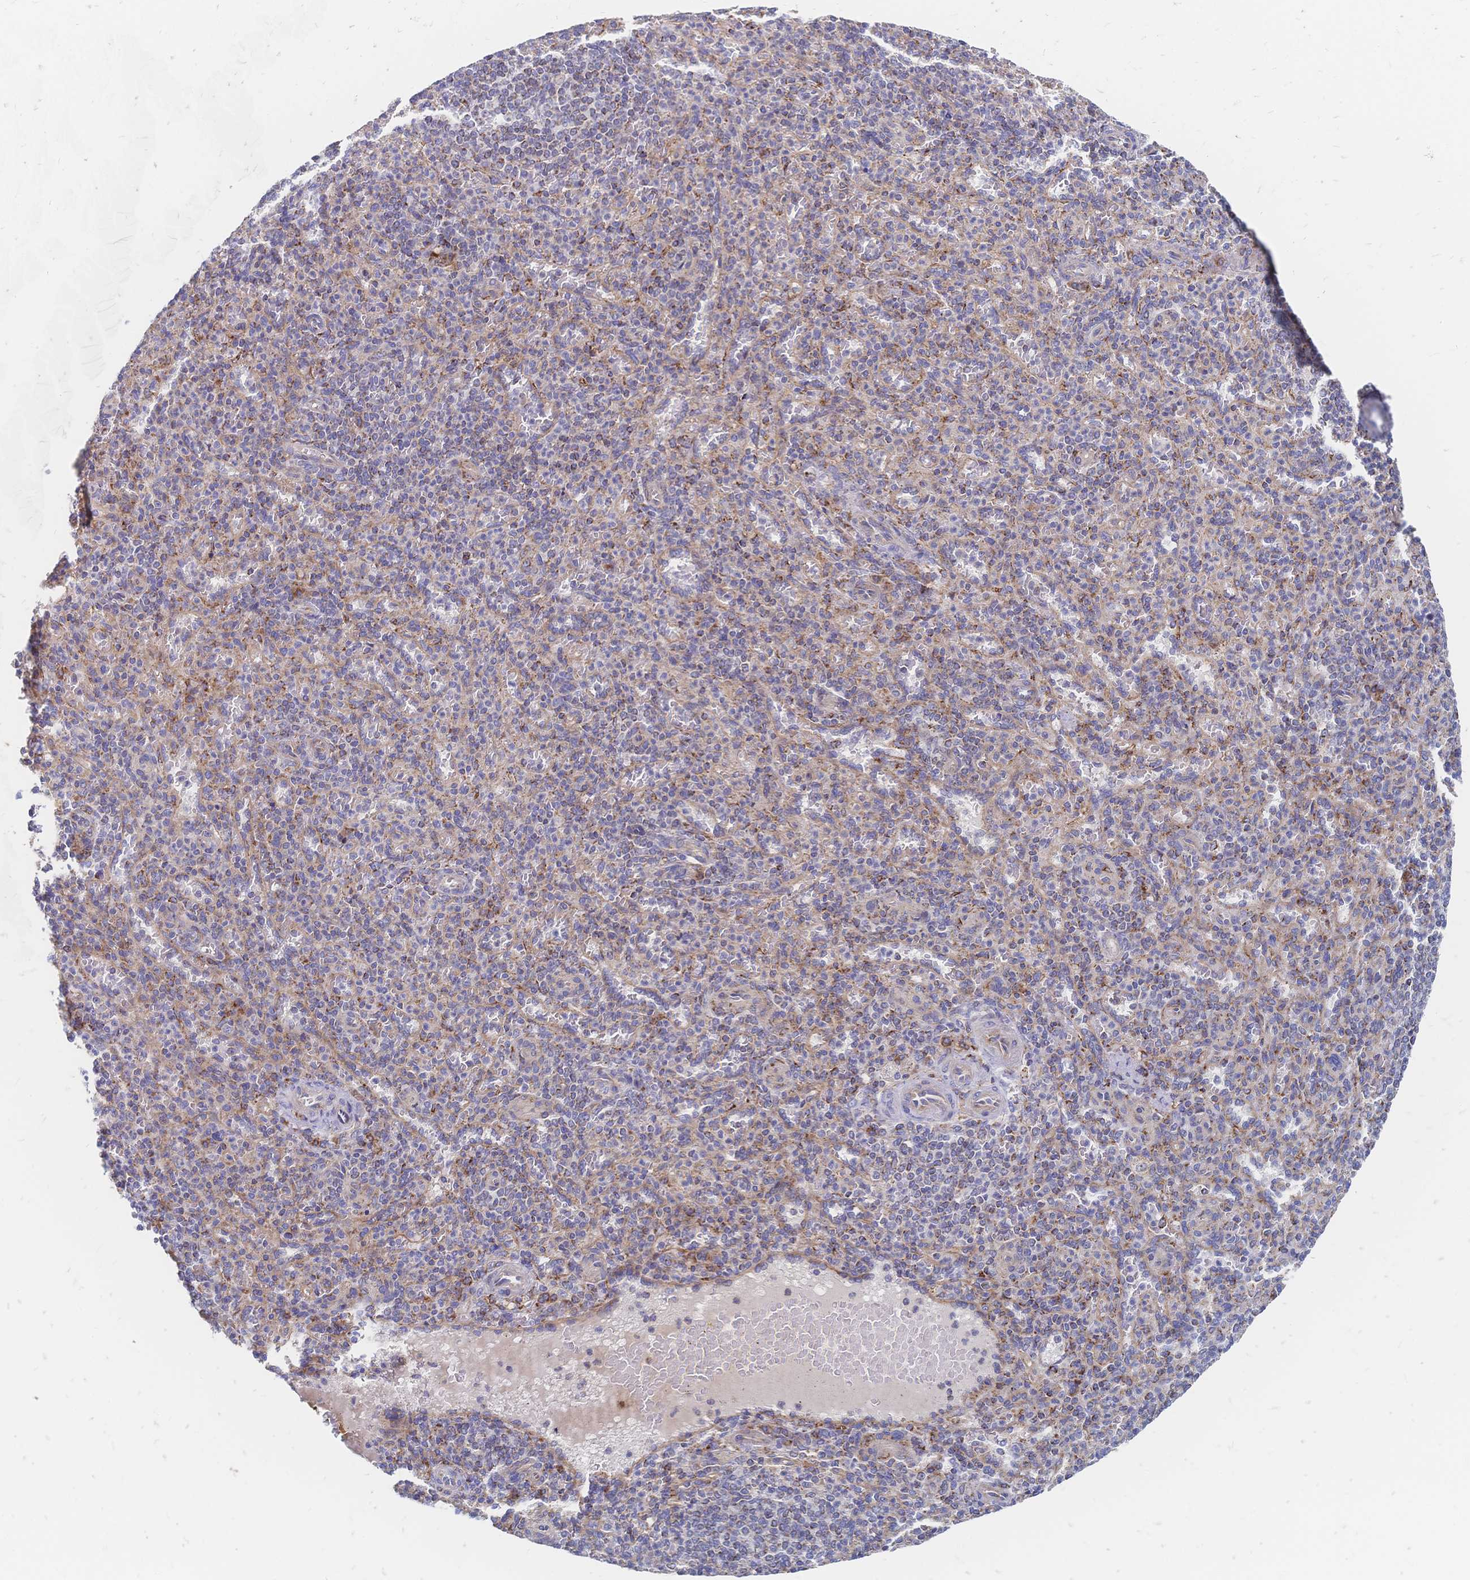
{"staining": {"intensity": "weak", "quantity": ">75%", "location": "cytoplasmic/membranous"}, "tissue": "spleen", "cell_type": "Cells in red pulp", "image_type": "normal", "snomed": [{"axis": "morphology", "description": "Normal tissue, NOS"}, {"axis": "topography", "description": "Spleen"}], "caption": "Immunohistochemical staining of benign spleen displays low levels of weak cytoplasmic/membranous positivity in about >75% of cells in red pulp. (Stains: DAB (3,3'-diaminobenzidine) in brown, nuclei in blue, Microscopy: brightfield microscopy at high magnification).", "gene": "SORBS1", "patient": {"sex": "female", "age": 74}}